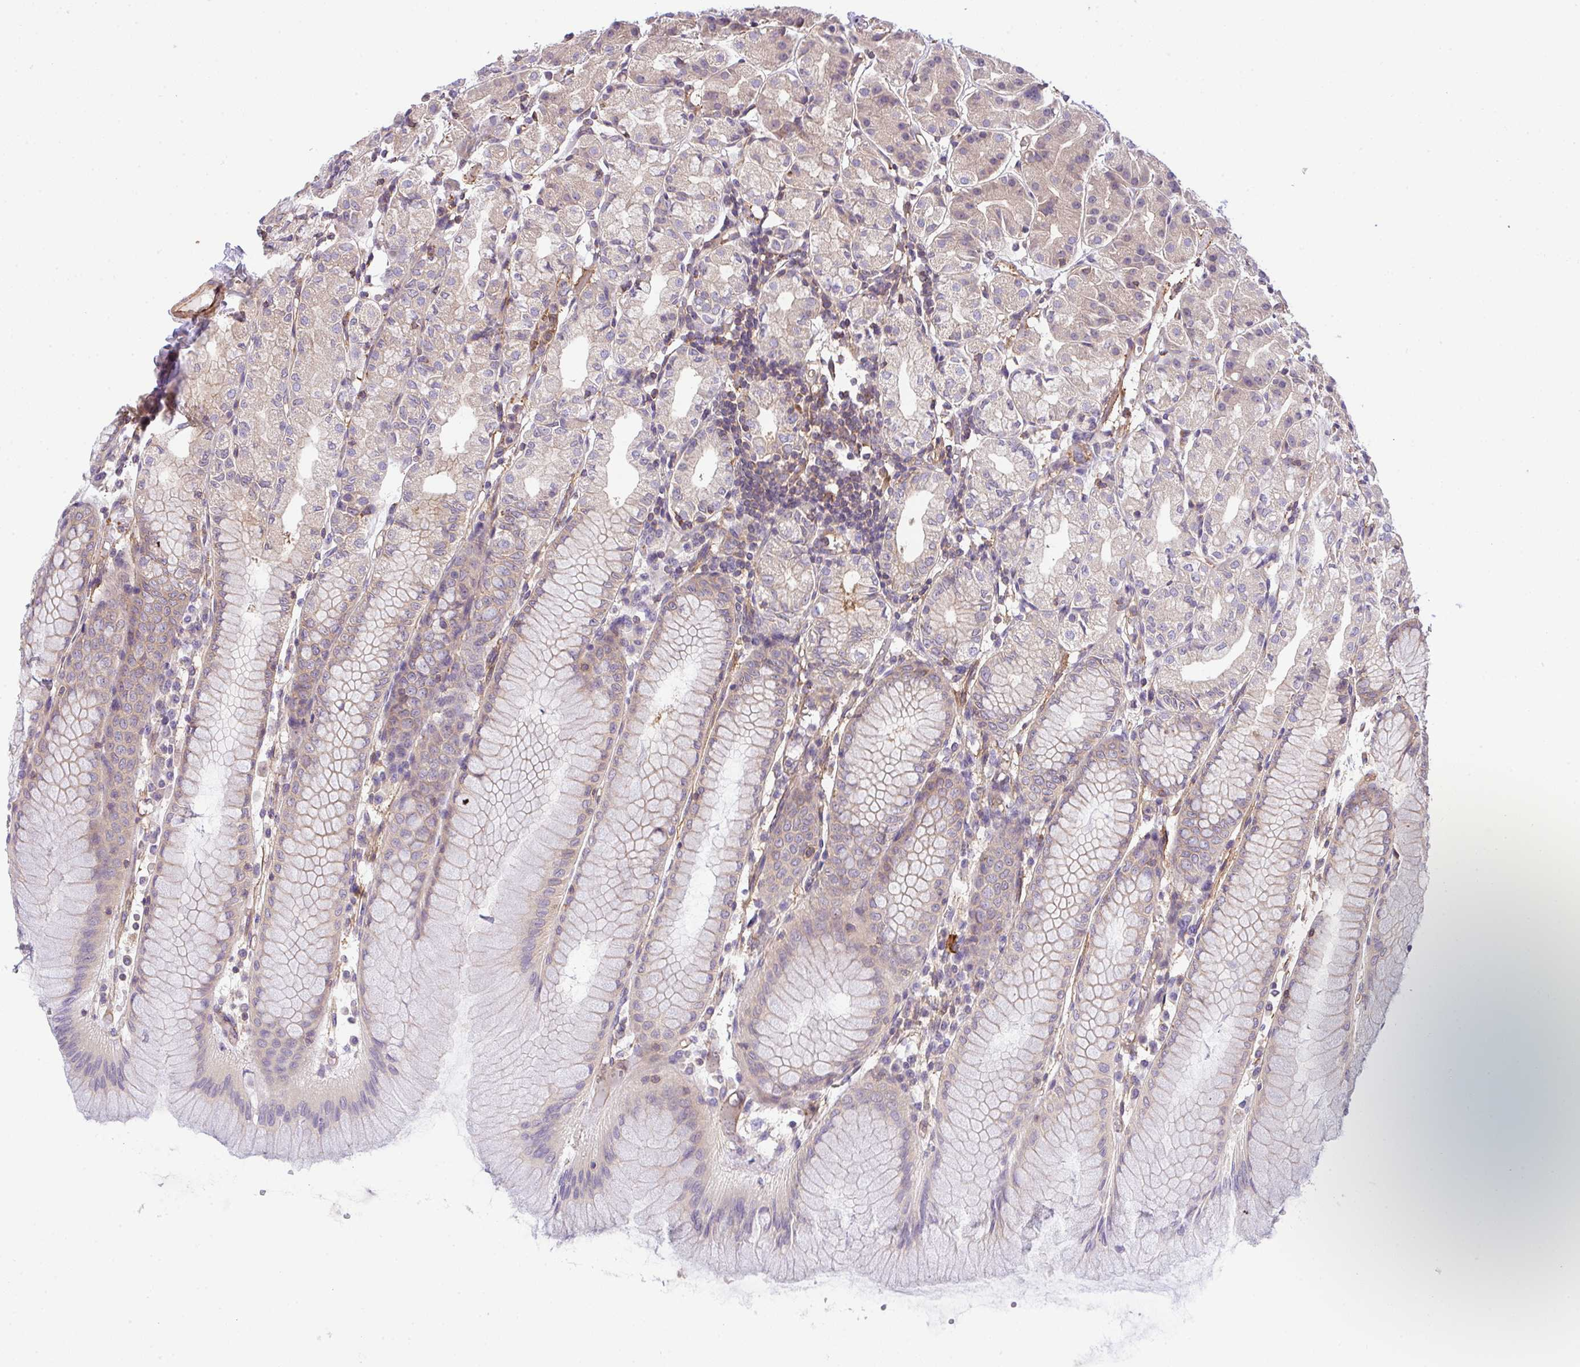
{"staining": {"intensity": "weak", "quantity": "25%-75%", "location": "cytoplasmic/membranous"}, "tissue": "stomach", "cell_type": "Glandular cells", "image_type": "normal", "snomed": [{"axis": "morphology", "description": "Normal tissue, NOS"}, {"axis": "topography", "description": "Stomach"}], "caption": "The micrograph reveals immunohistochemical staining of normal stomach. There is weak cytoplasmic/membranous expression is identified in about 25%-75% of glandular cells.", "gene": "TMEM229A", "patient": {"sex": "female", "age": 57}}